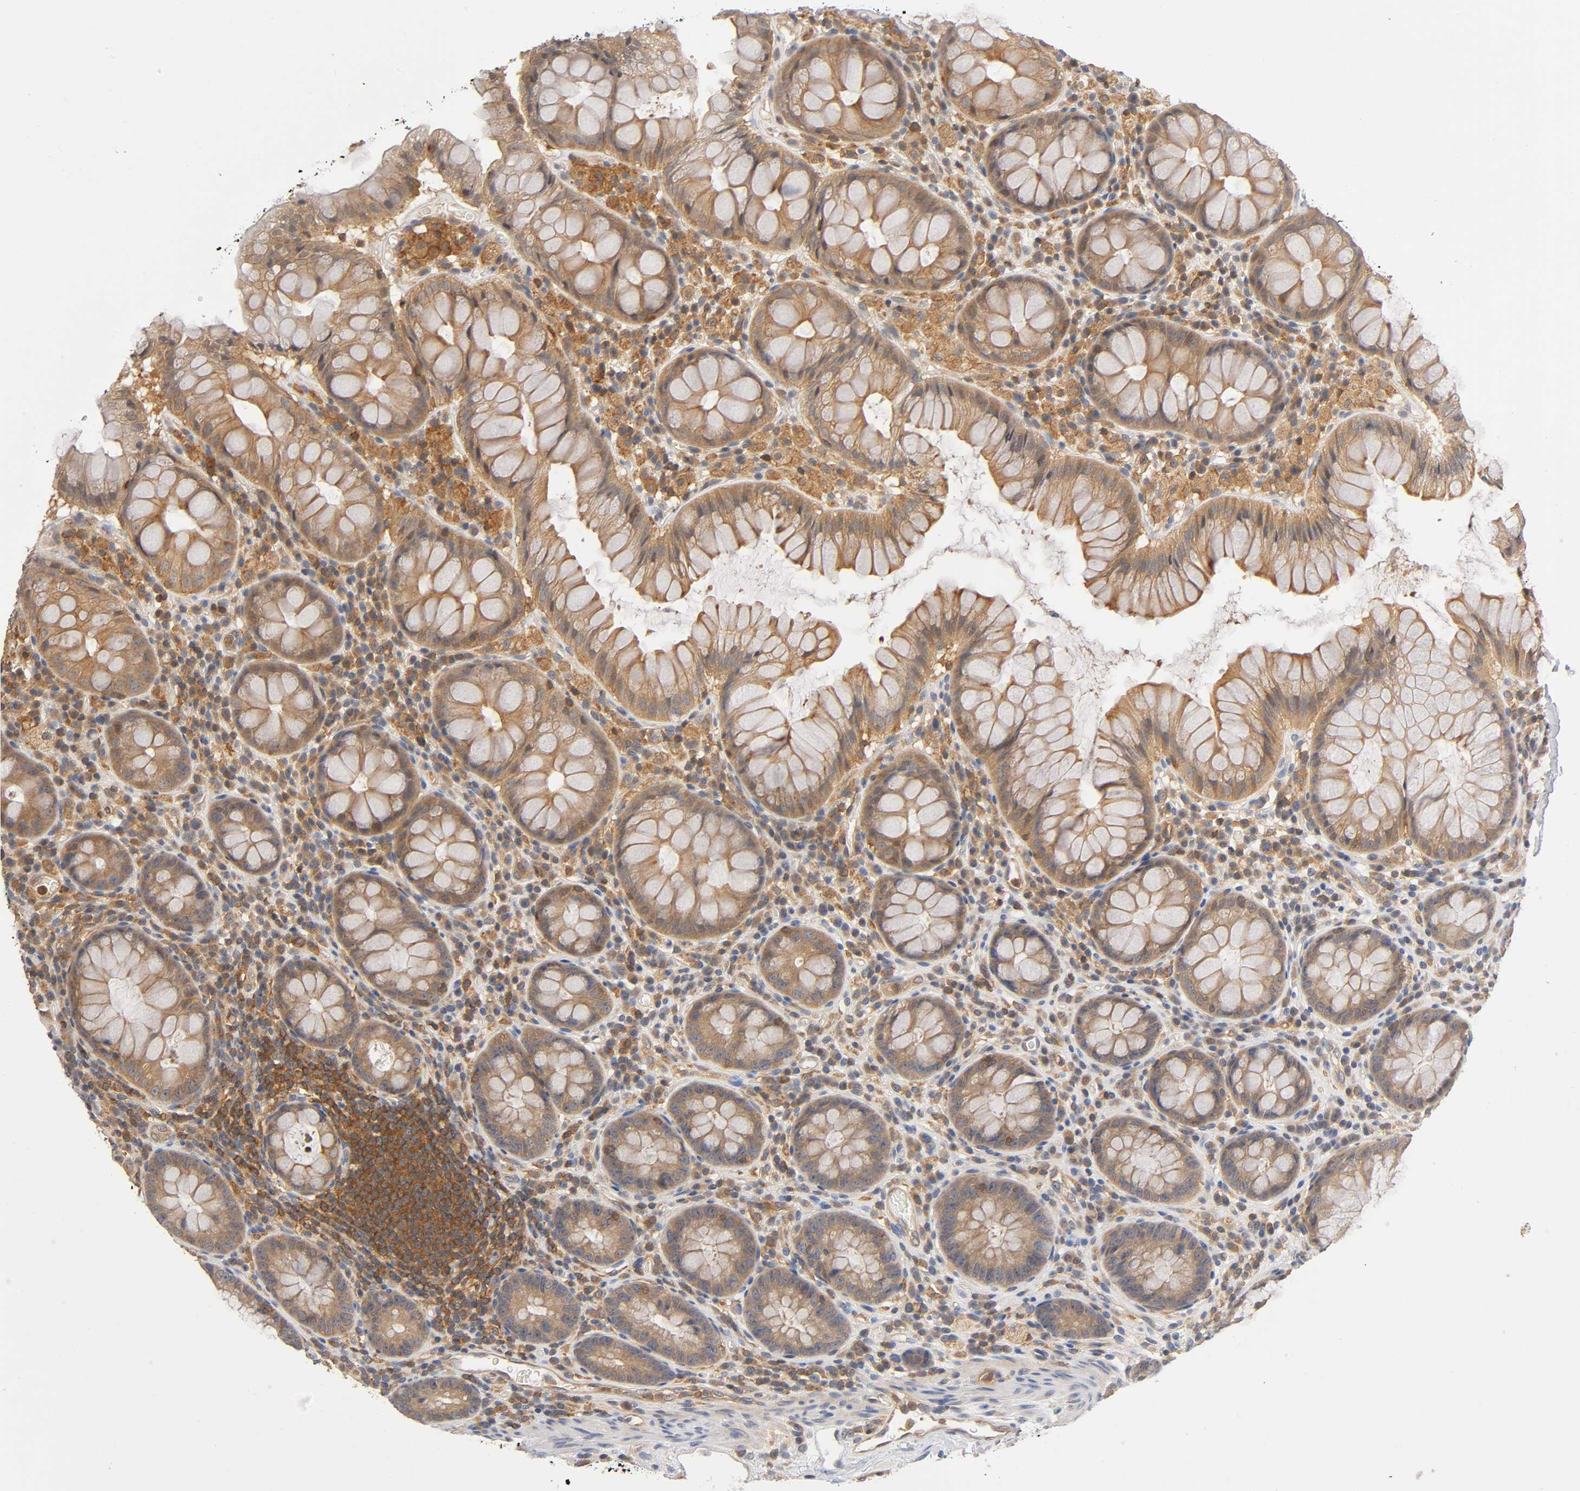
{"staining": {"intensity": "moderate", "quantity": ">75%", "location": "cytoplasmic/membranous"}, "tissue": "colon", "cell_type": "Endothelial cells", "image_type": "normal", "snomed": [{"axis": "morphology", "description": "Normal tissue, NOS"}, {"axis": "topography", "description": "Colon"}], "caption": "This histopathology image exhibits benign colon stained with immunohistochemistry (IHC) to label a protein in brown. The cytoplasmic/membranous of endothelial cells show moderate positivity for the protein. Nuclei are counter-stained blue.", "gene": "ACTR2", "patient": {"sex": "female", "age": 46}}